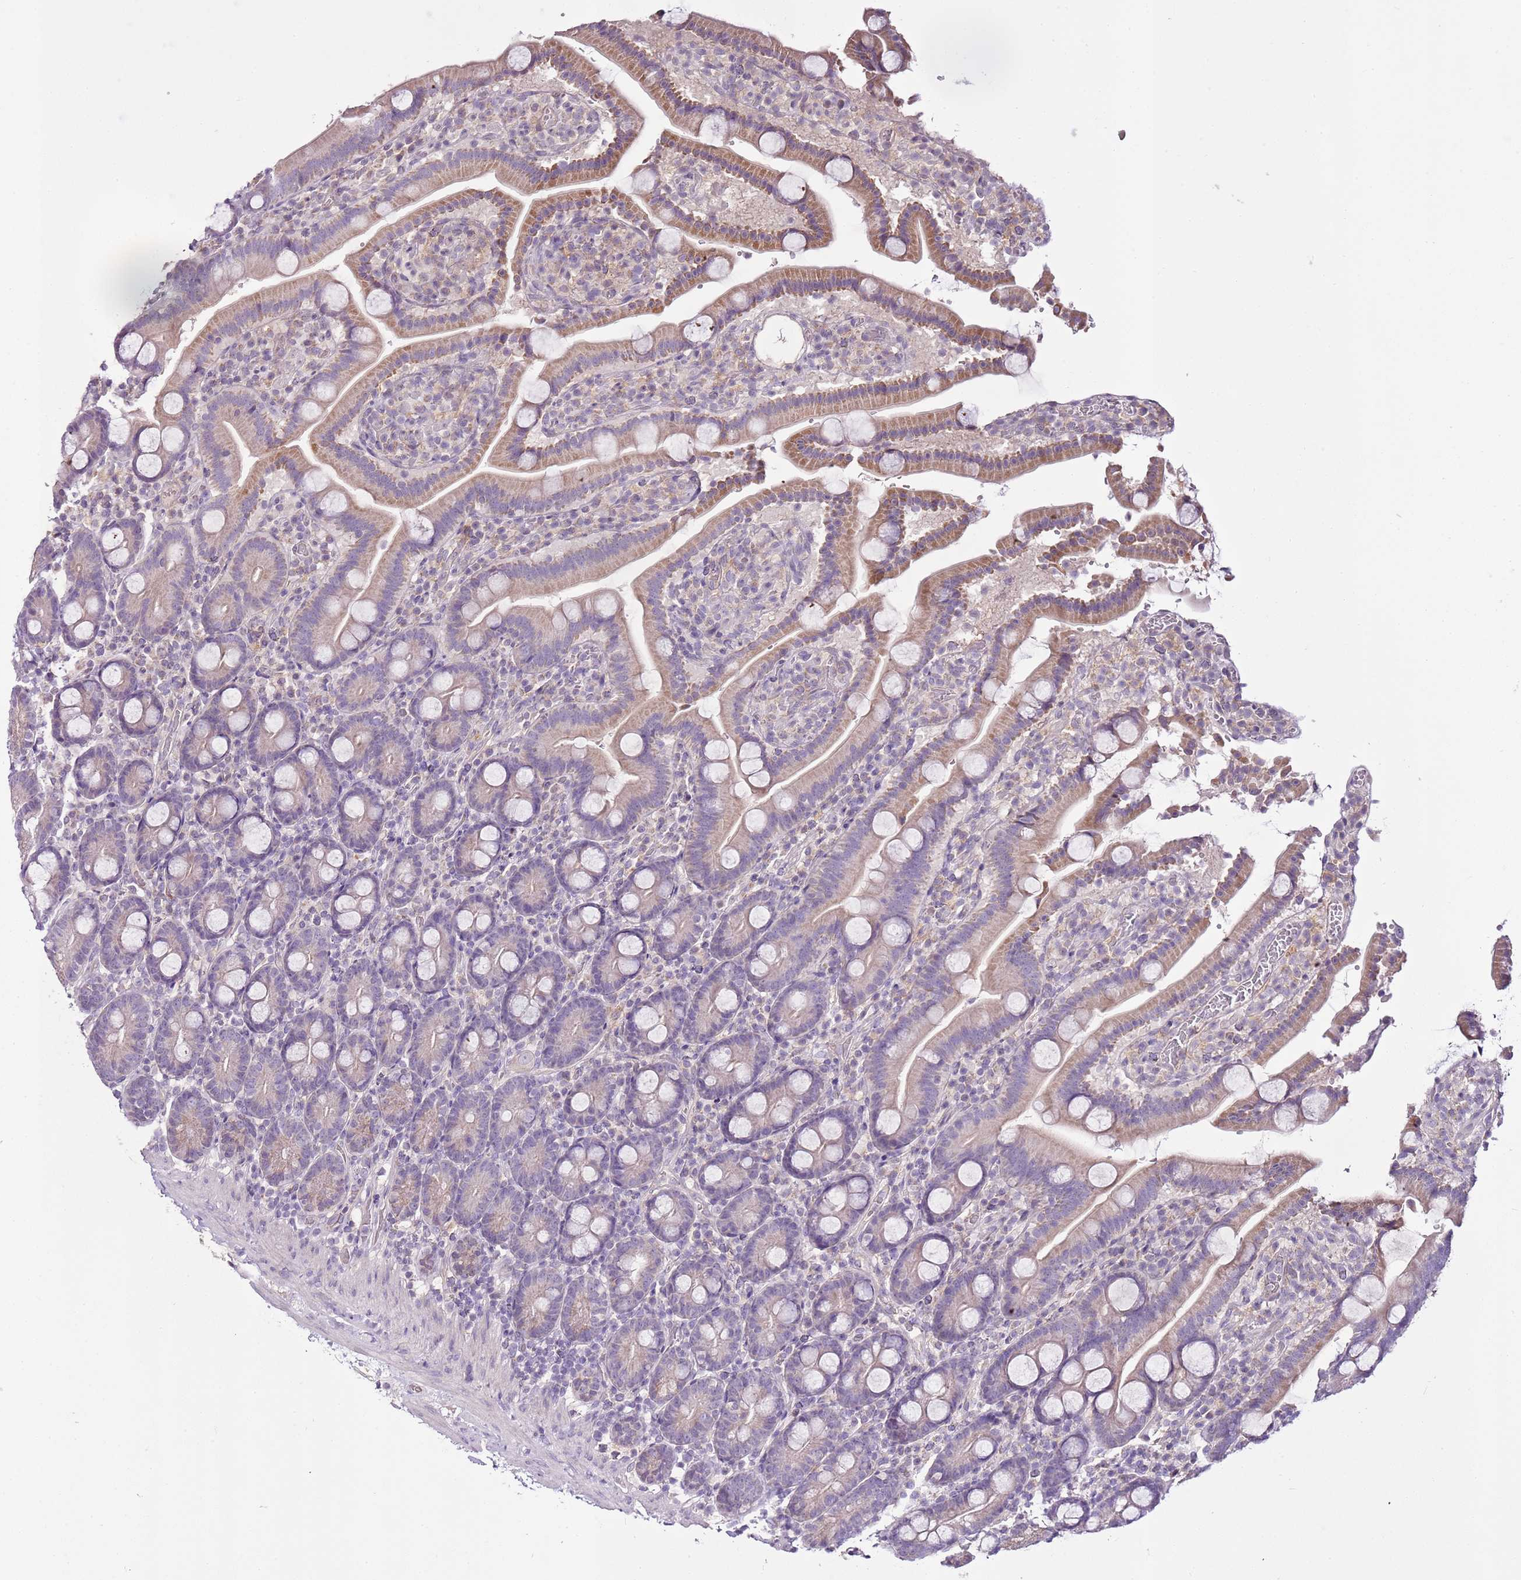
{"staining": {"intensity": "moderate", "quantity": "25%-75%", "location": "cytoplasmic/membranous"}, "tissue": "duodenum", "cell_type": "Glandular cells", "image_type": "normal", "snomed": [{"axis": "morphology", "description": "Normal tissue, NOS"}, {"axis": "topography", "description": "Duodenum"}], "caption": "Immunohistochemistry of unremarkable human duodenum shows medium levels of moderate cytoplasmic/membranous expression in about 25%-75% of glandular cells. The staining is performed using DAB (3,3'-diaminobenzidine) brown chromogen to label protein expression. The nuclei are counter-stained blue using hematoxylin.", "gene": "CMKLR1", "patient": {"sex": "male", "age": 55}}